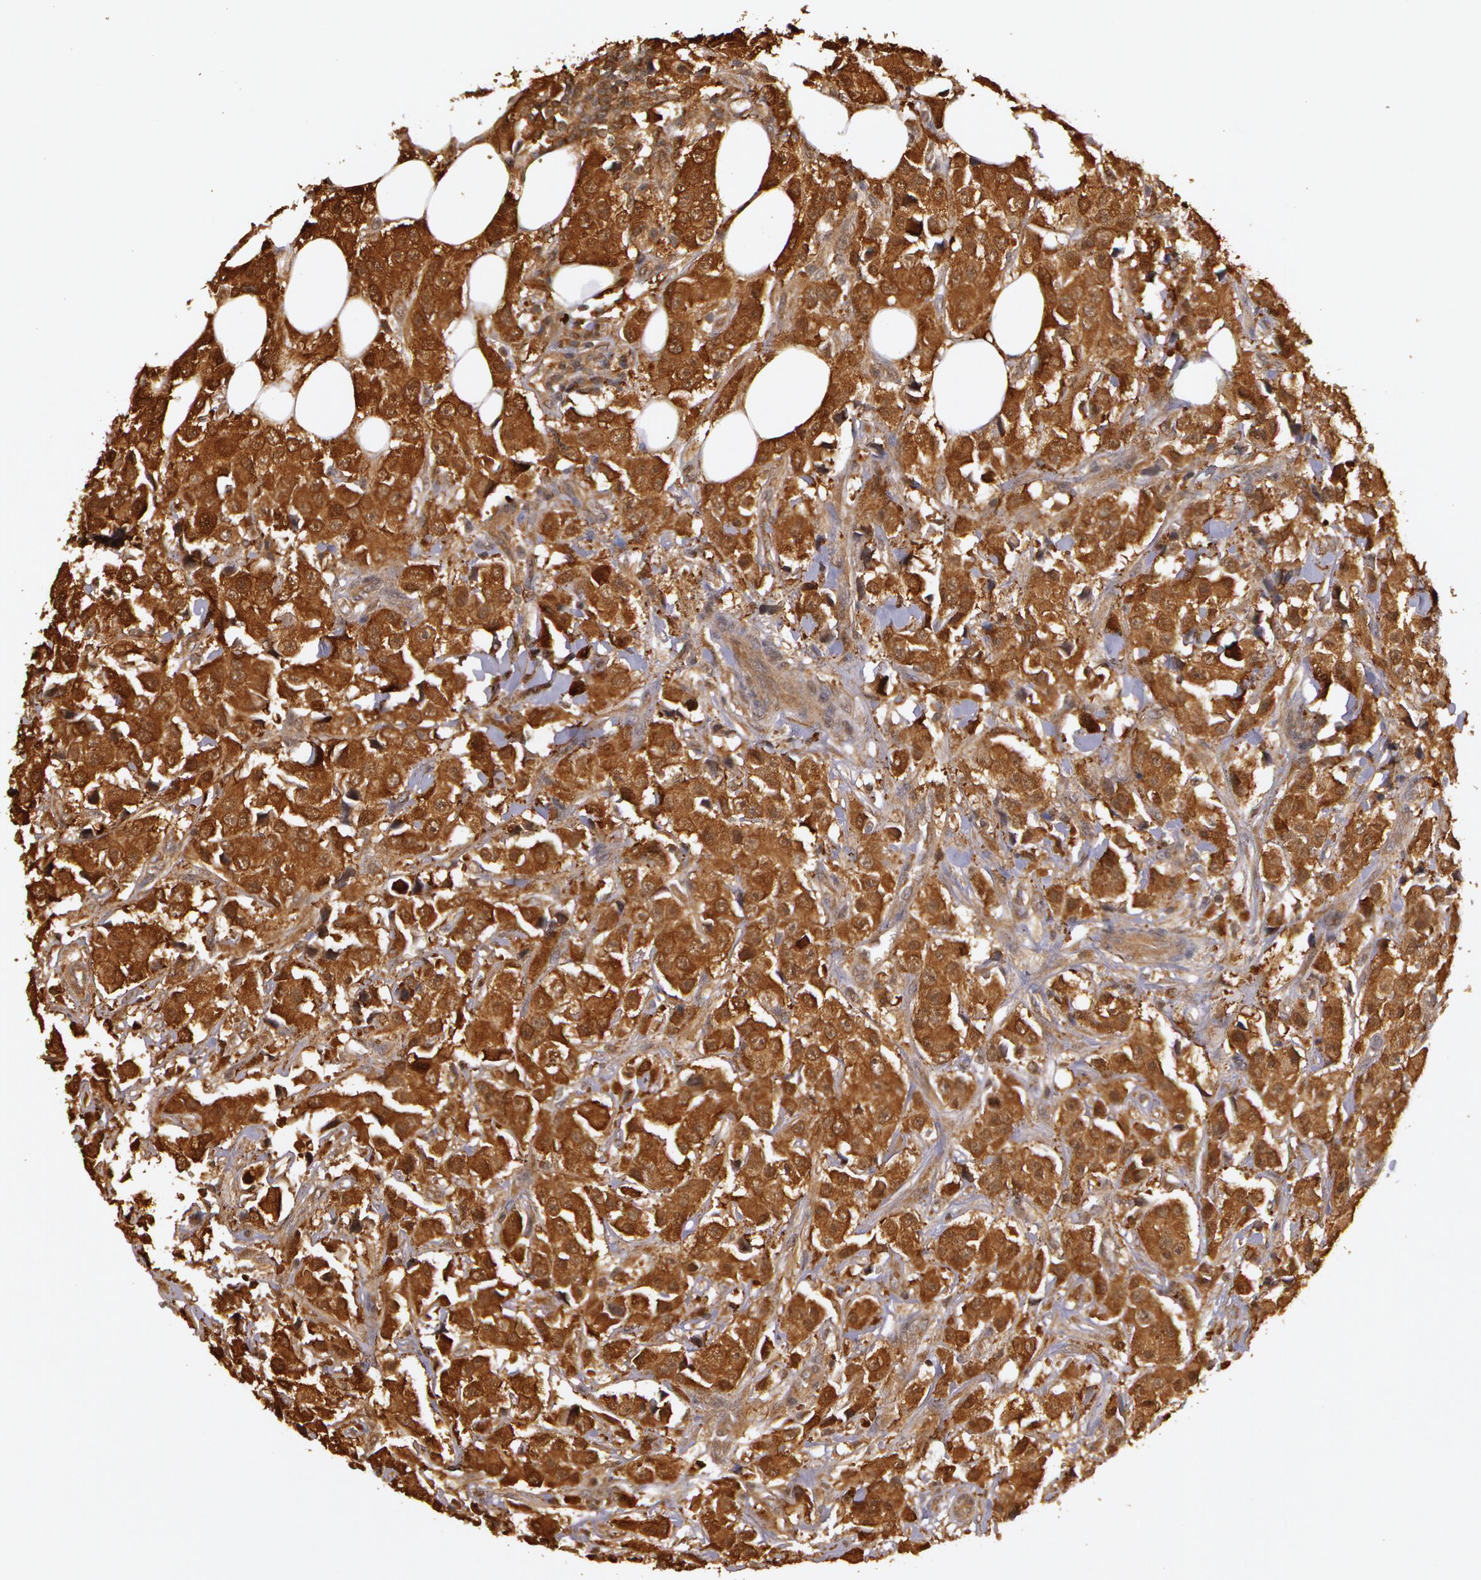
{"staining": {"intensity": "moderate", "quantity": ">75%", "location": "cytoplasmic/membranous"}, "tissue": "breast cancer", "cell_type": "Tumor cells", "image_type": "cancer", "snomed": [{"axis": "morphology", "description": "Duct carcinoma"}, {"axis": "topography", "description": "Breast"}], "caption": "Protein staining of breast cancer (invasive ductal carcinoma) tissue shows moderate cytoplasmic/membranous staining in about >75% of tumor cells.", "gene": "AHSA1", "patient": {"sex": "female", "age": 58}}